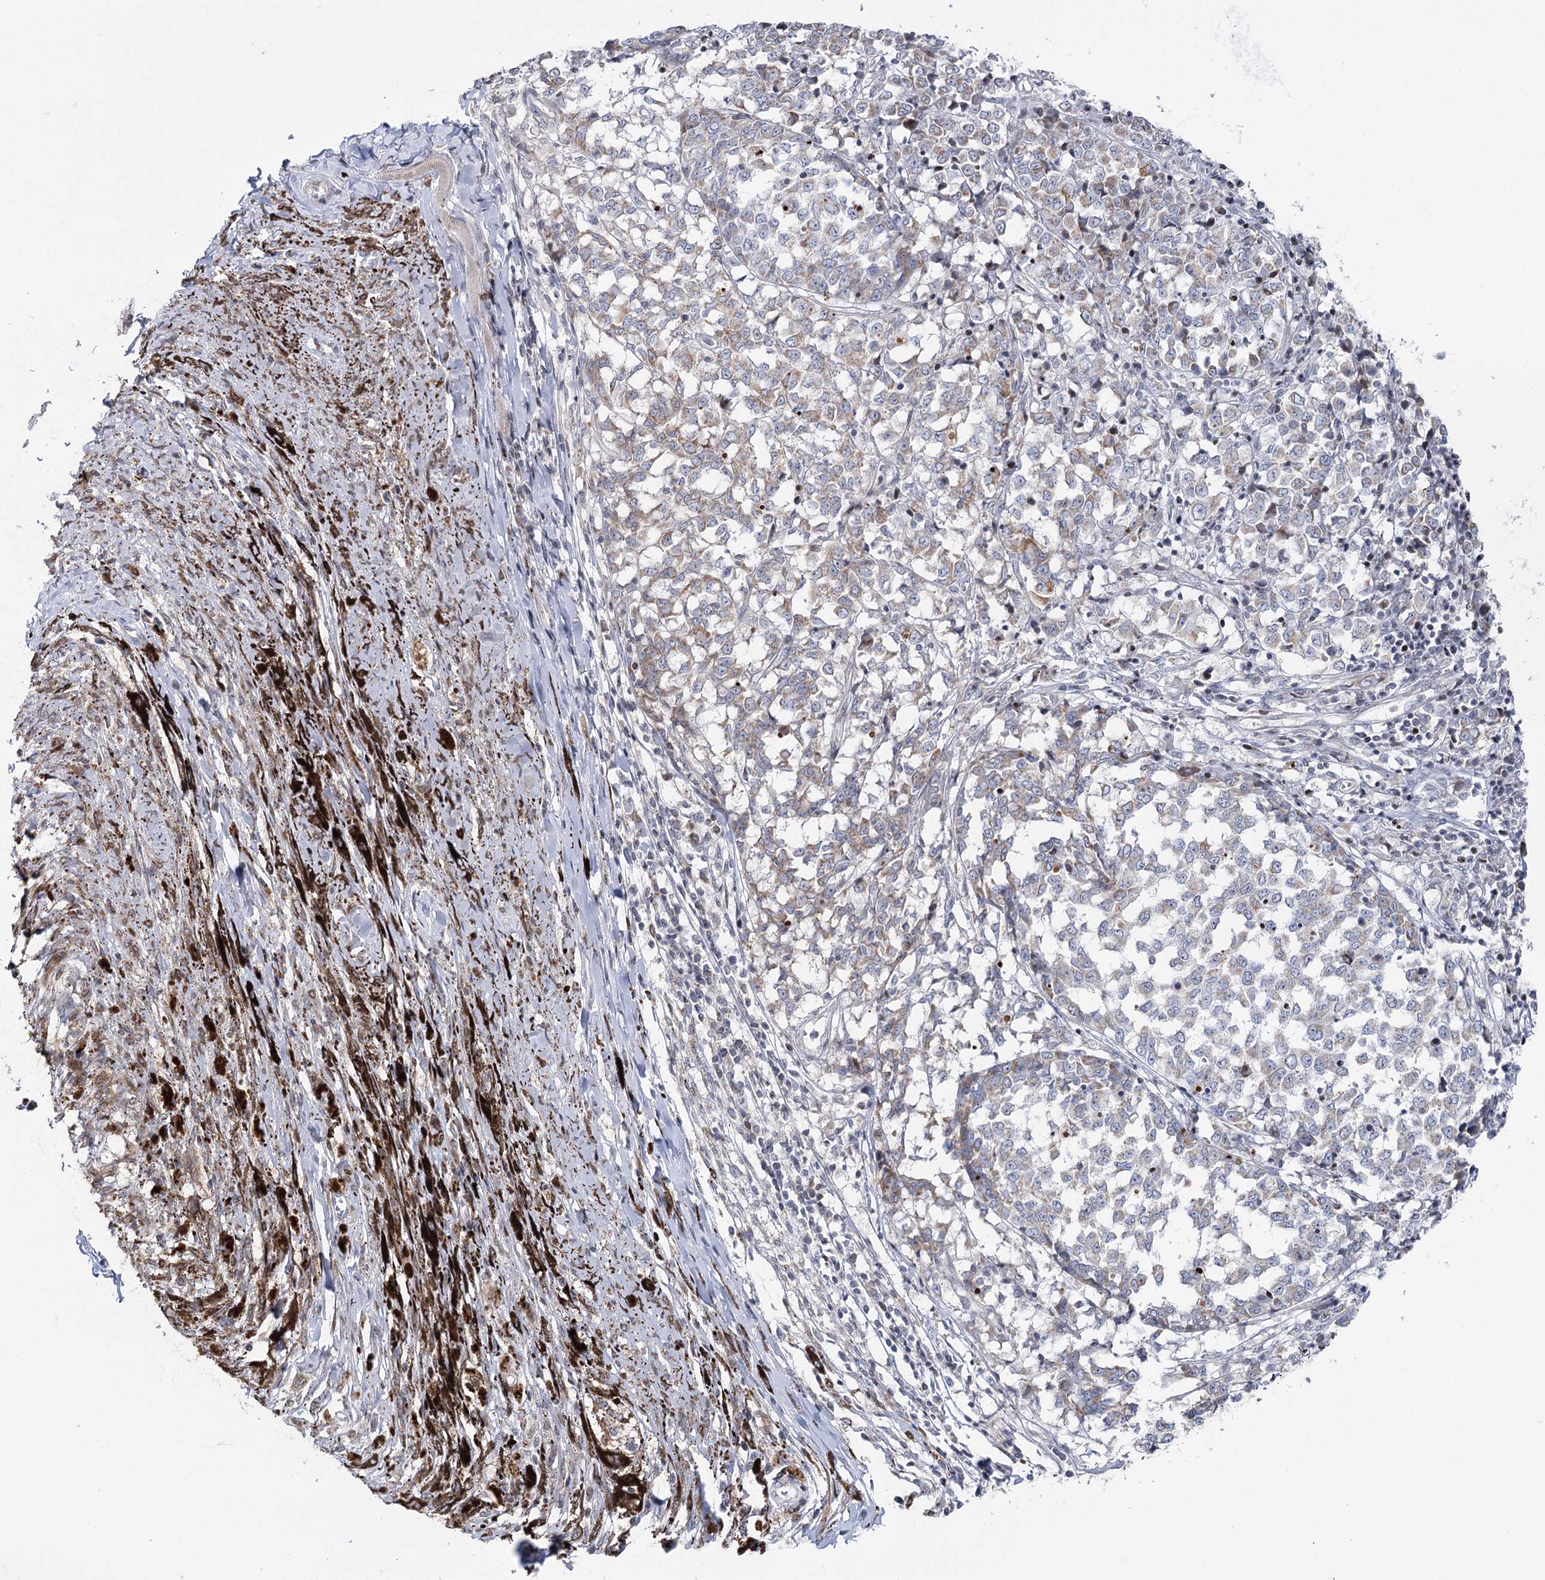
{"staining": {"intensity": "weak", "quantity": "25%-75%", "location": "cytoplasmic/membranous"}, "tissue": "melanoma", "cell_type": "Tumor cells", "image_type": "cancer", "snomed": [{"axis": "morphology", "description": "Malignant melanoma, NOS"}, {"axis": "topography", "description": "Skin"}], "caption": "The micrograph reveals staining of malignant melanoma, revealing weak cytoplasmic/membranous protein positivity (brown color) within tumor cells.", "gene": "PTGR1", "patient": {"sex": "female", "age": 72}}